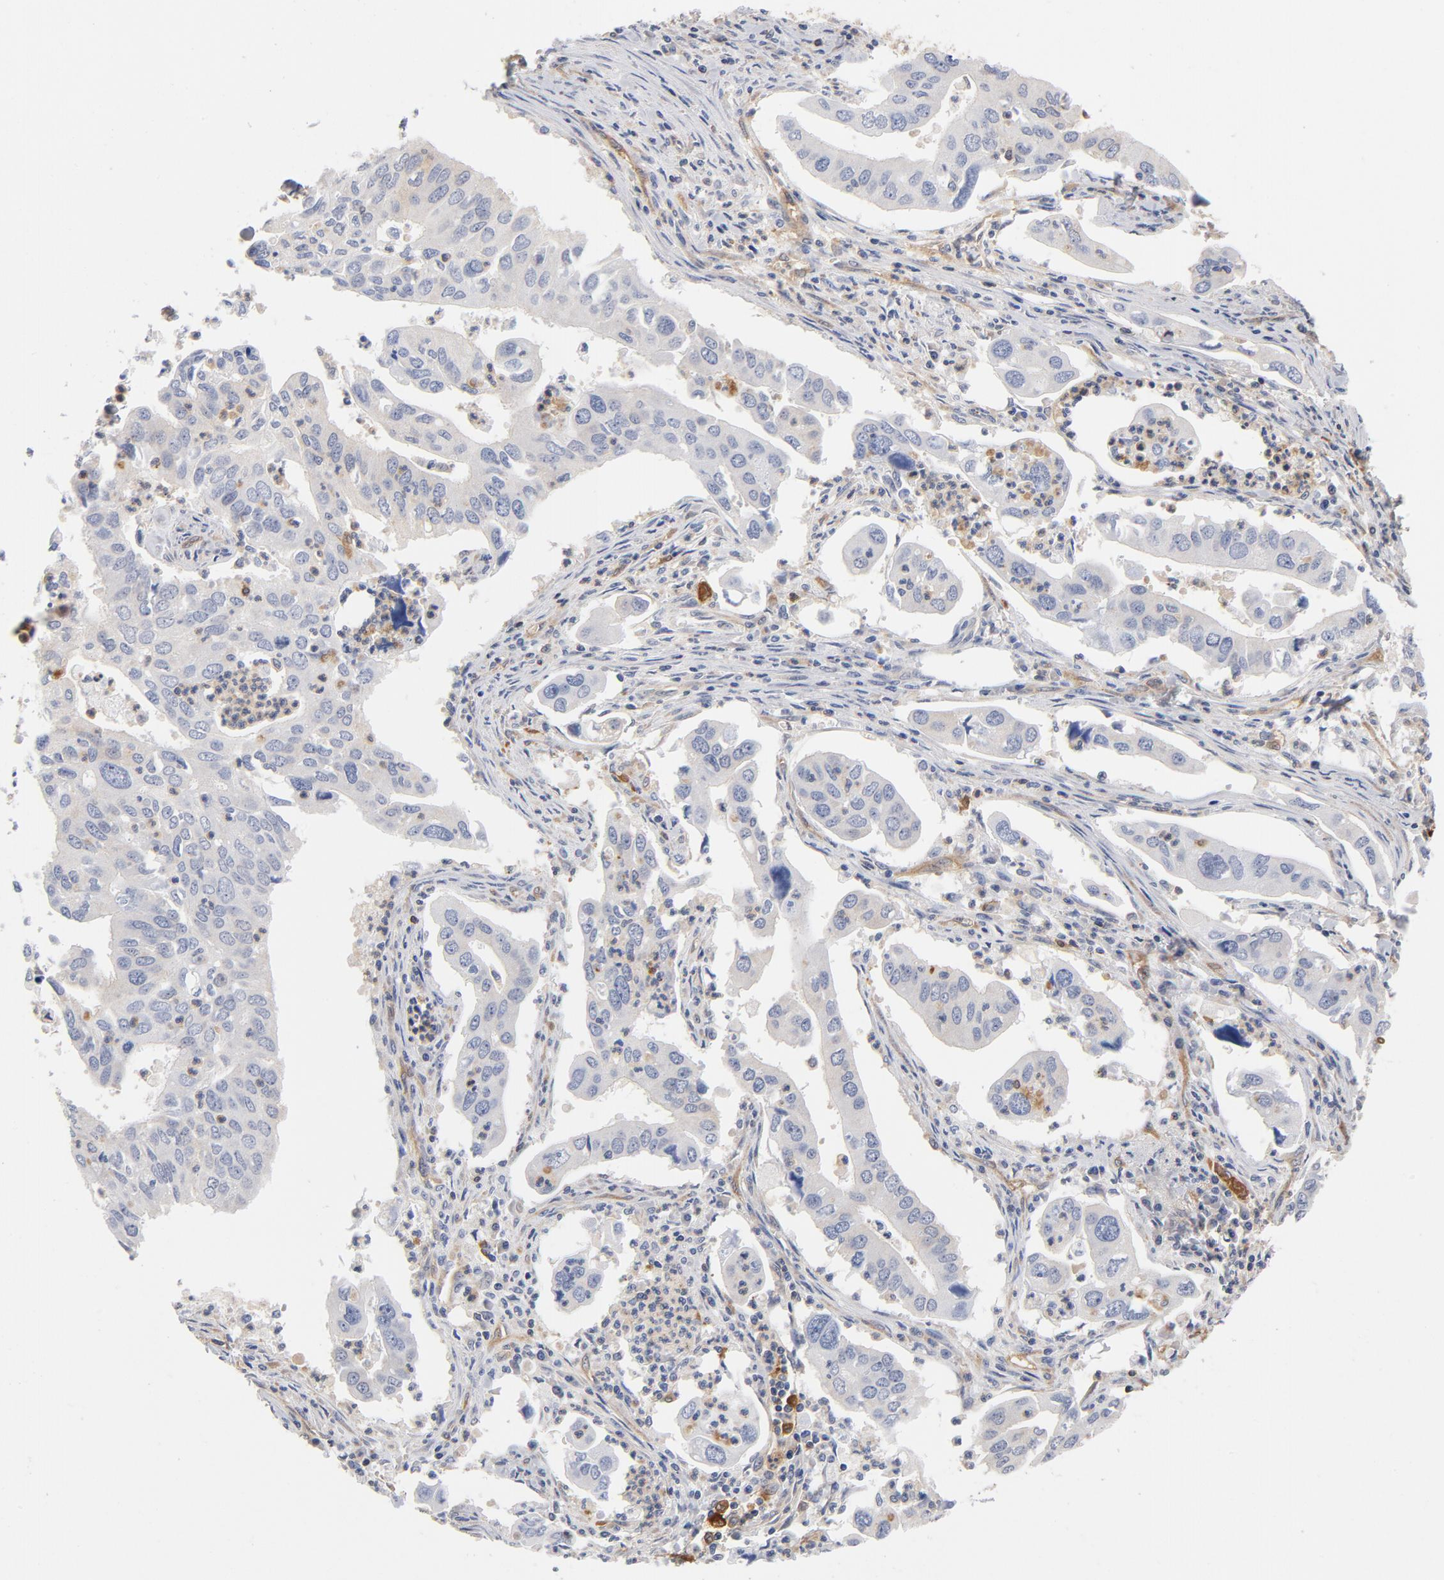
{"staining": {"intensity": "negative", "quantity": "none", "location": "none"}, "tissue": "lung cancer", "cell_type": "Tumor cells", "image_type": "cancer", "snomed": [{"axis": "morphology", "description": "Adenocarcinoma, NOS"}, {"axis": "topography", "description": "Lung"}], "caption": "This is a histopathology image of IHC staining of lung adenocarcinoma, which shows no positivity in tumor cells.", "gene": "ASMTL", "patient": {"sex": "male", "age": 48}}